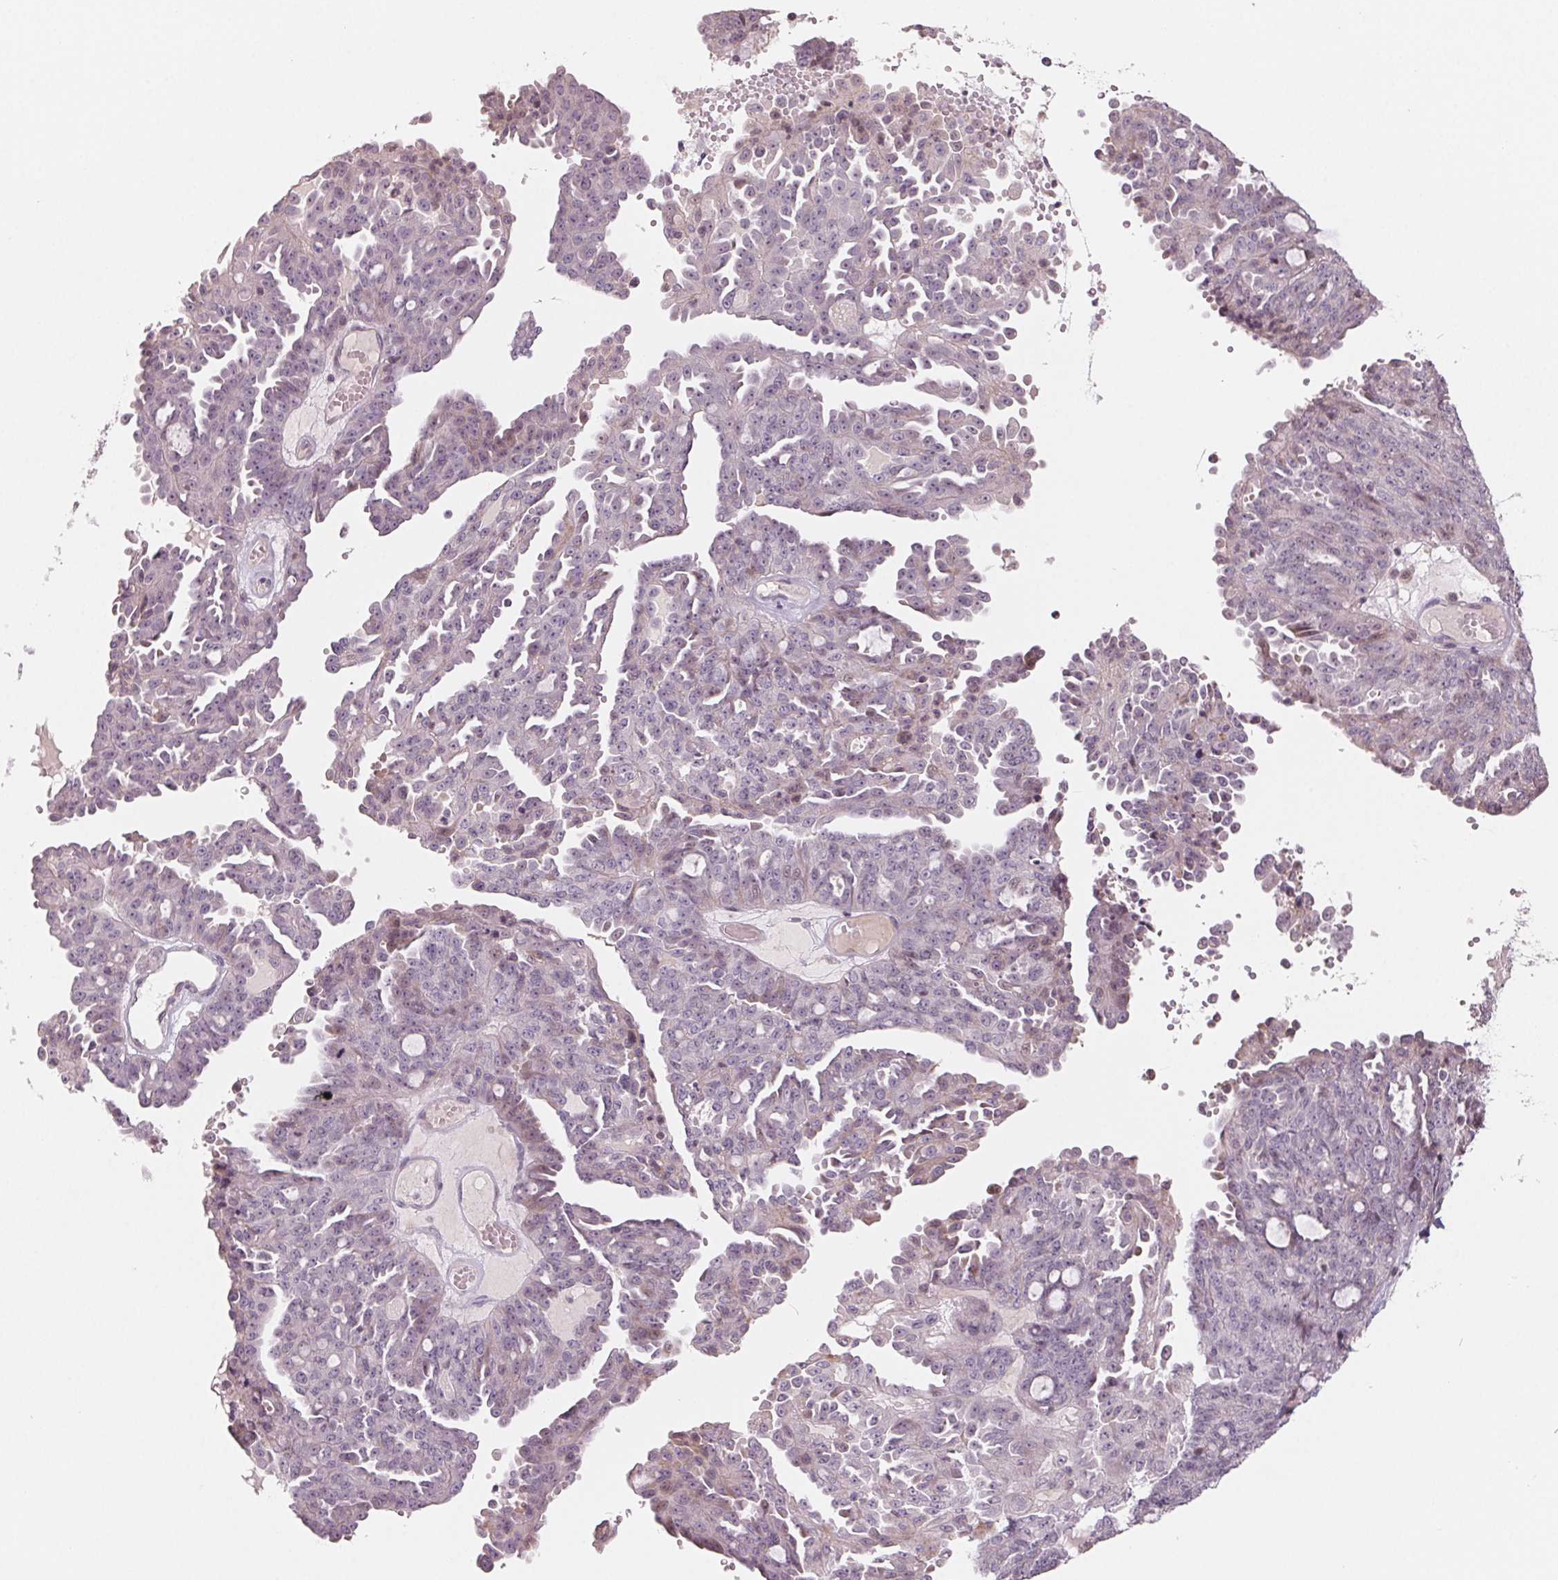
{"staining": {"intensity": "negative", "quantity": "none", "location": "none"}, "tissue": "ovarian cancer", "cell_type": "Tumor cells", "image_type": "cancer", "snomed": [{"axis": "morphology", "description": "Cystadenocarcinoma, serous, NOS"}, {"axis": "topography", "description": "Ovary"}], "caption": "IHC of human ovarian cancer (serous cystadenocarcinoma) exhibits no staining in tumor cells.", "gene": "ZBBX", "patient": {"sex": "female", "age": 71}}